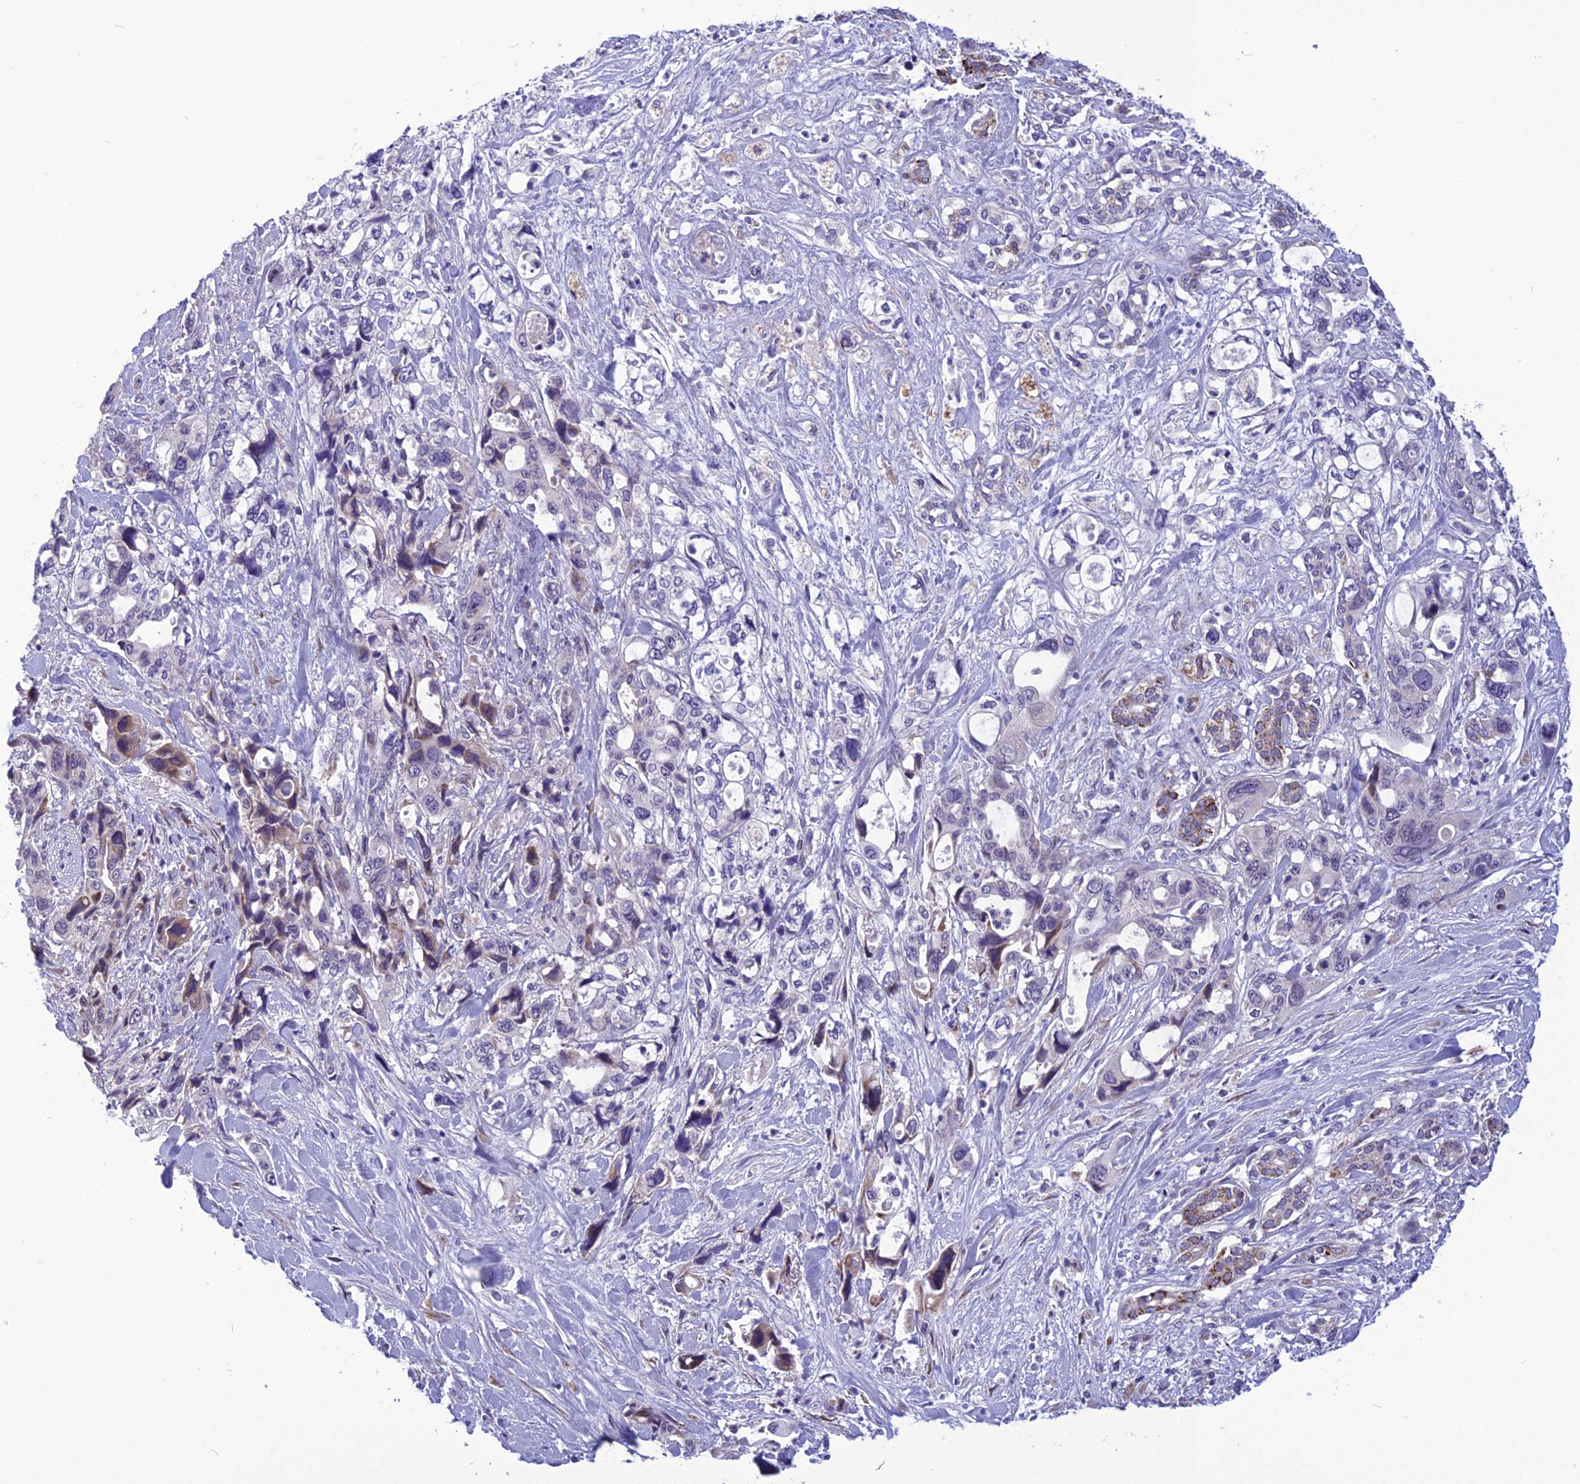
{"staining": {"intensity": "moderate", "quantity": "<25%", "location": "cytoplasmic/membranous"}, "tissue": "pancreatic cancer", "cell_type": "Tumor cells", "image_type": "cancer", "snomed": [{"axis": "morphology", "description": "Adenocarcinoma, NOS"}, {"axis": "topography", "description": "Pancreas"}], "caption": "Protein expression analysis of pancreatic cancer demonstrates moderate cytoplasmic/membranous expression in approximately <25% of tumor cells.", "gene": "PSMF1", "patient": {"sex": "male", "age": 46}}